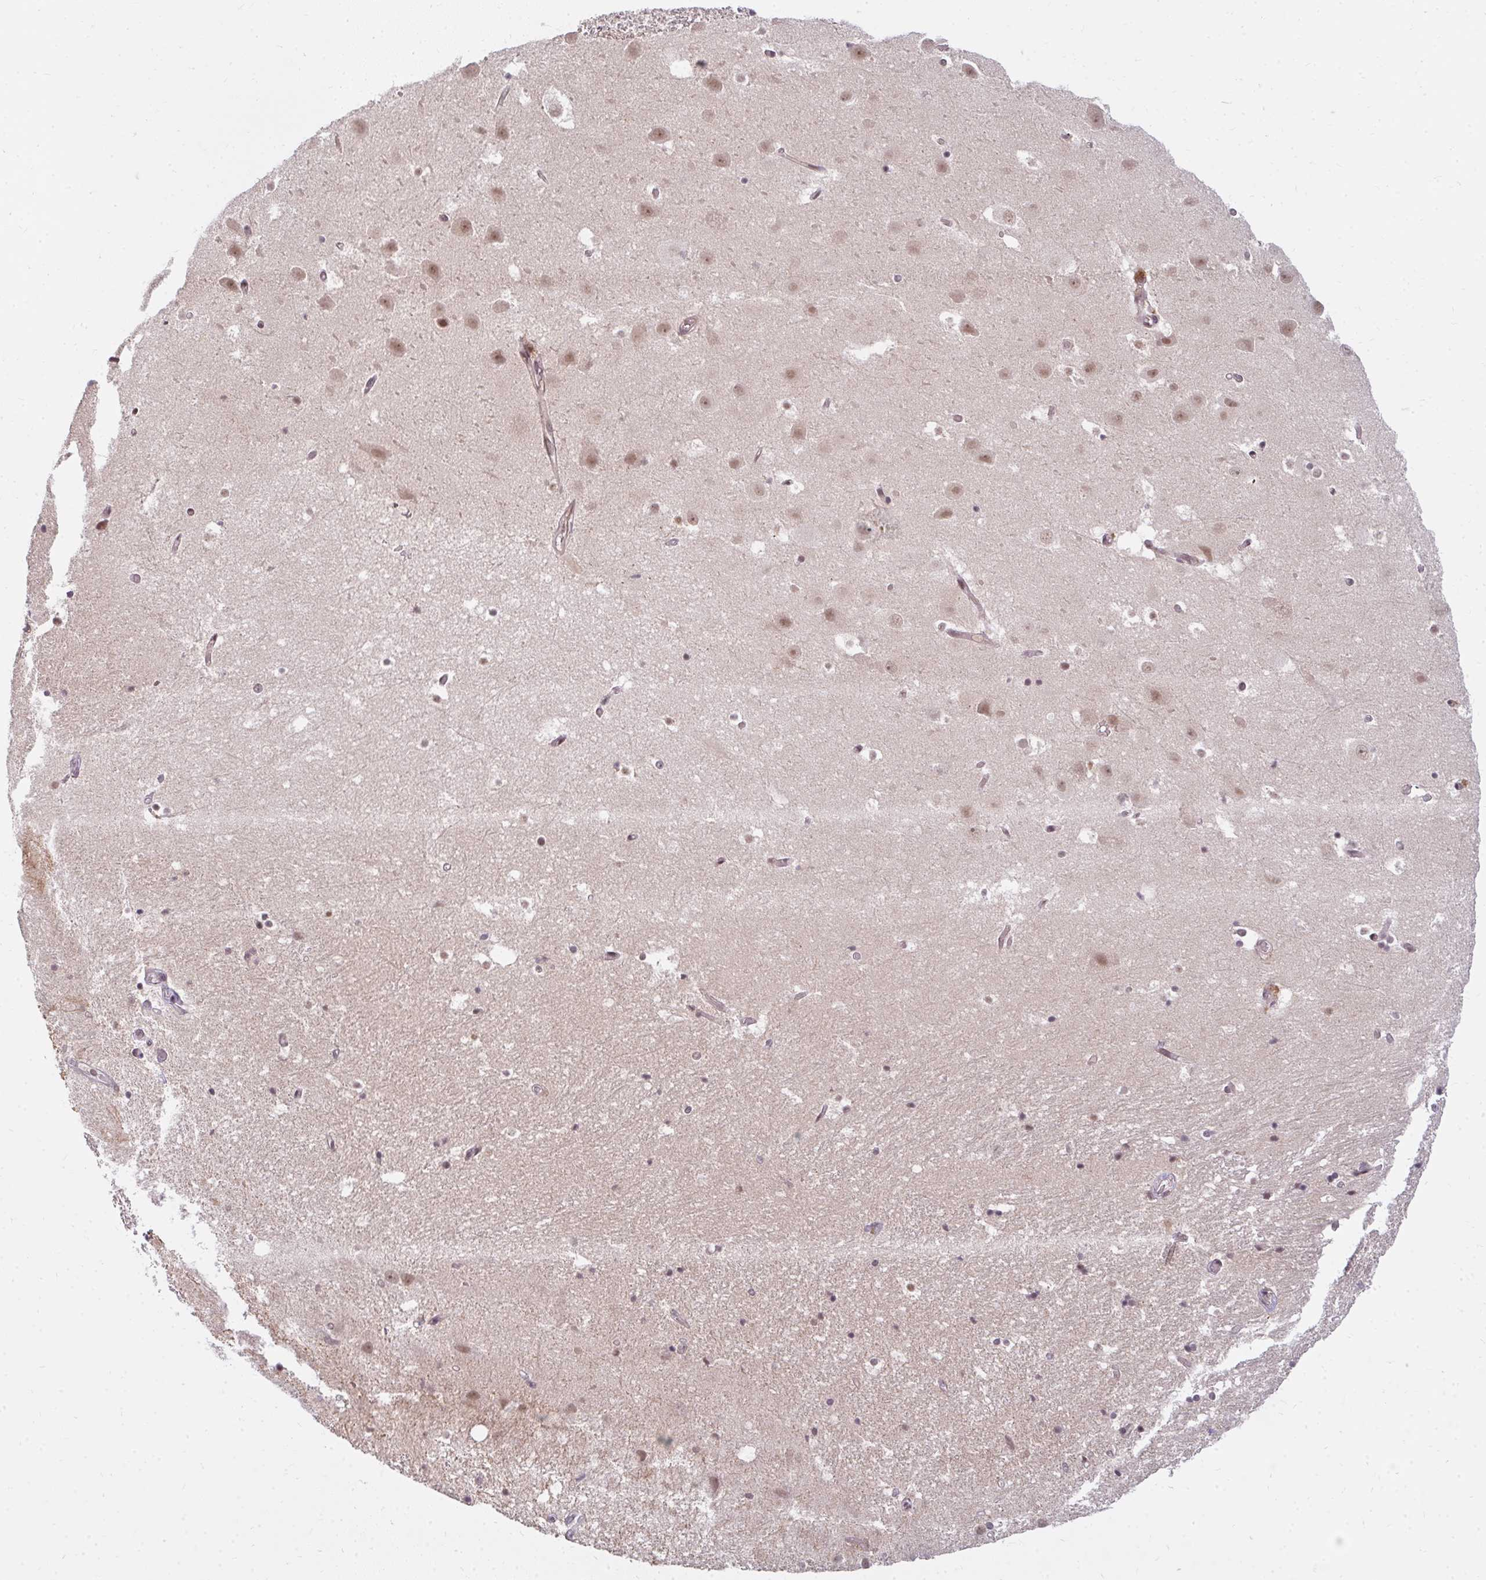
{"staining": {"intensity": "moderate", "quantity": "<25%", "location": "nuclear"}, "tissue": "hippocampus", "cell_type": "Glial cells", "image_type": "normal", "snomed": [{"axis": "morphology", "description": "Normal tissue, NOS"}, {"axis": "topography", "description": "Hippocampus"}], "caption": "Brown immunohistochemical staining in benign human hippocampus displays moderate nuclear expression in approximately <25% of glial cells.", "gene": "GTF3C6", "patient": {"sex": "female", "age": 52}}